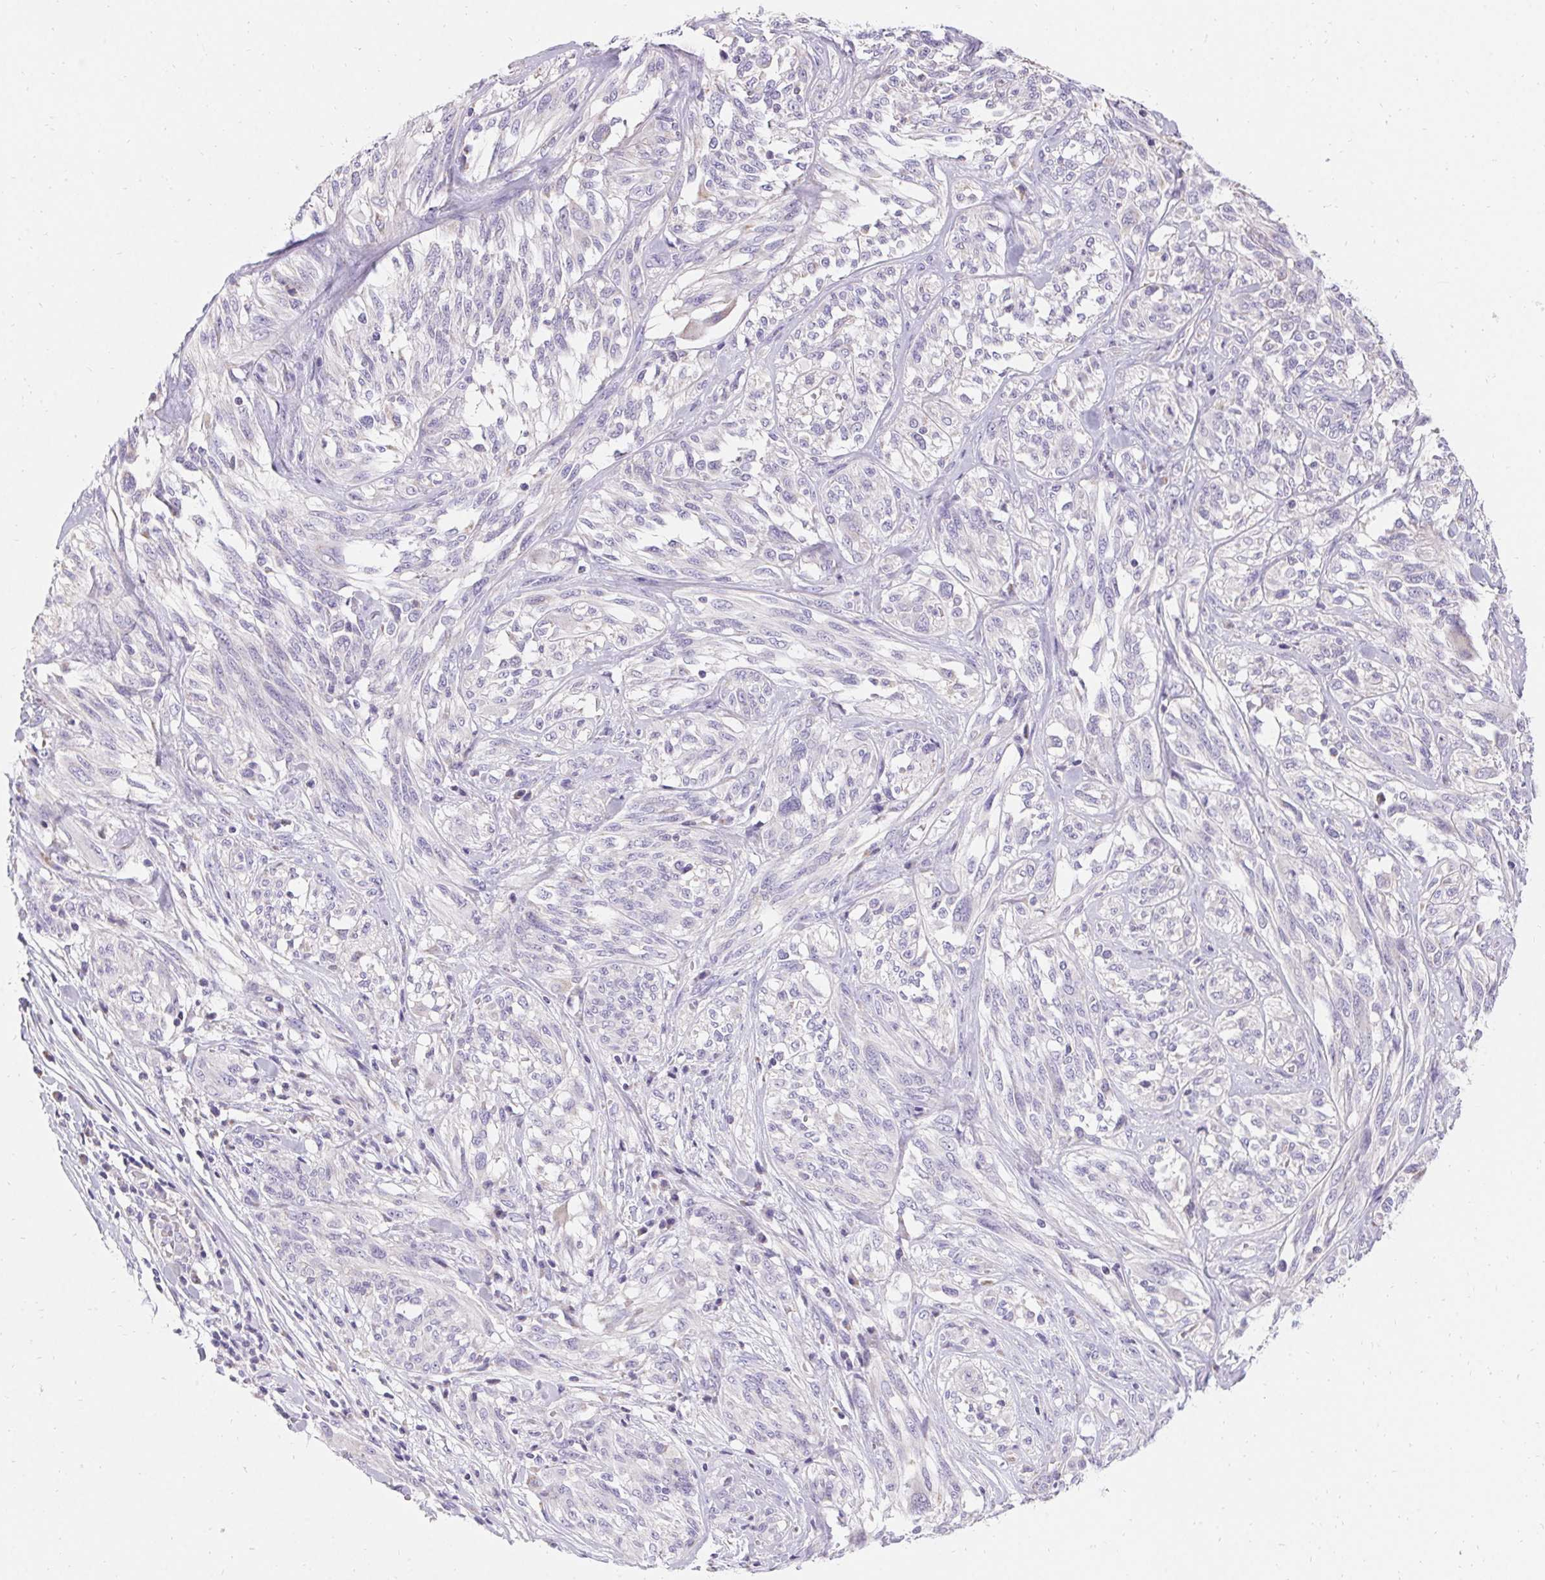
{"staining": {"intensity": "negative", "quantity": "none", "location": "none"}, "tissue": "melanoma", "cell_type": "Tumor cells", "image_type": "cancer", "snomed": [{"axis": "morphology", "description": "Malignant melanoma, NOS"}, {"axis": "topography", "description": "Skin"}], "caption": "A micrograph of human malignant melanoma is negative for staining in tumor cells.", "gene": "ASGR2", "patient": {"sex": "female", "age": 91}}